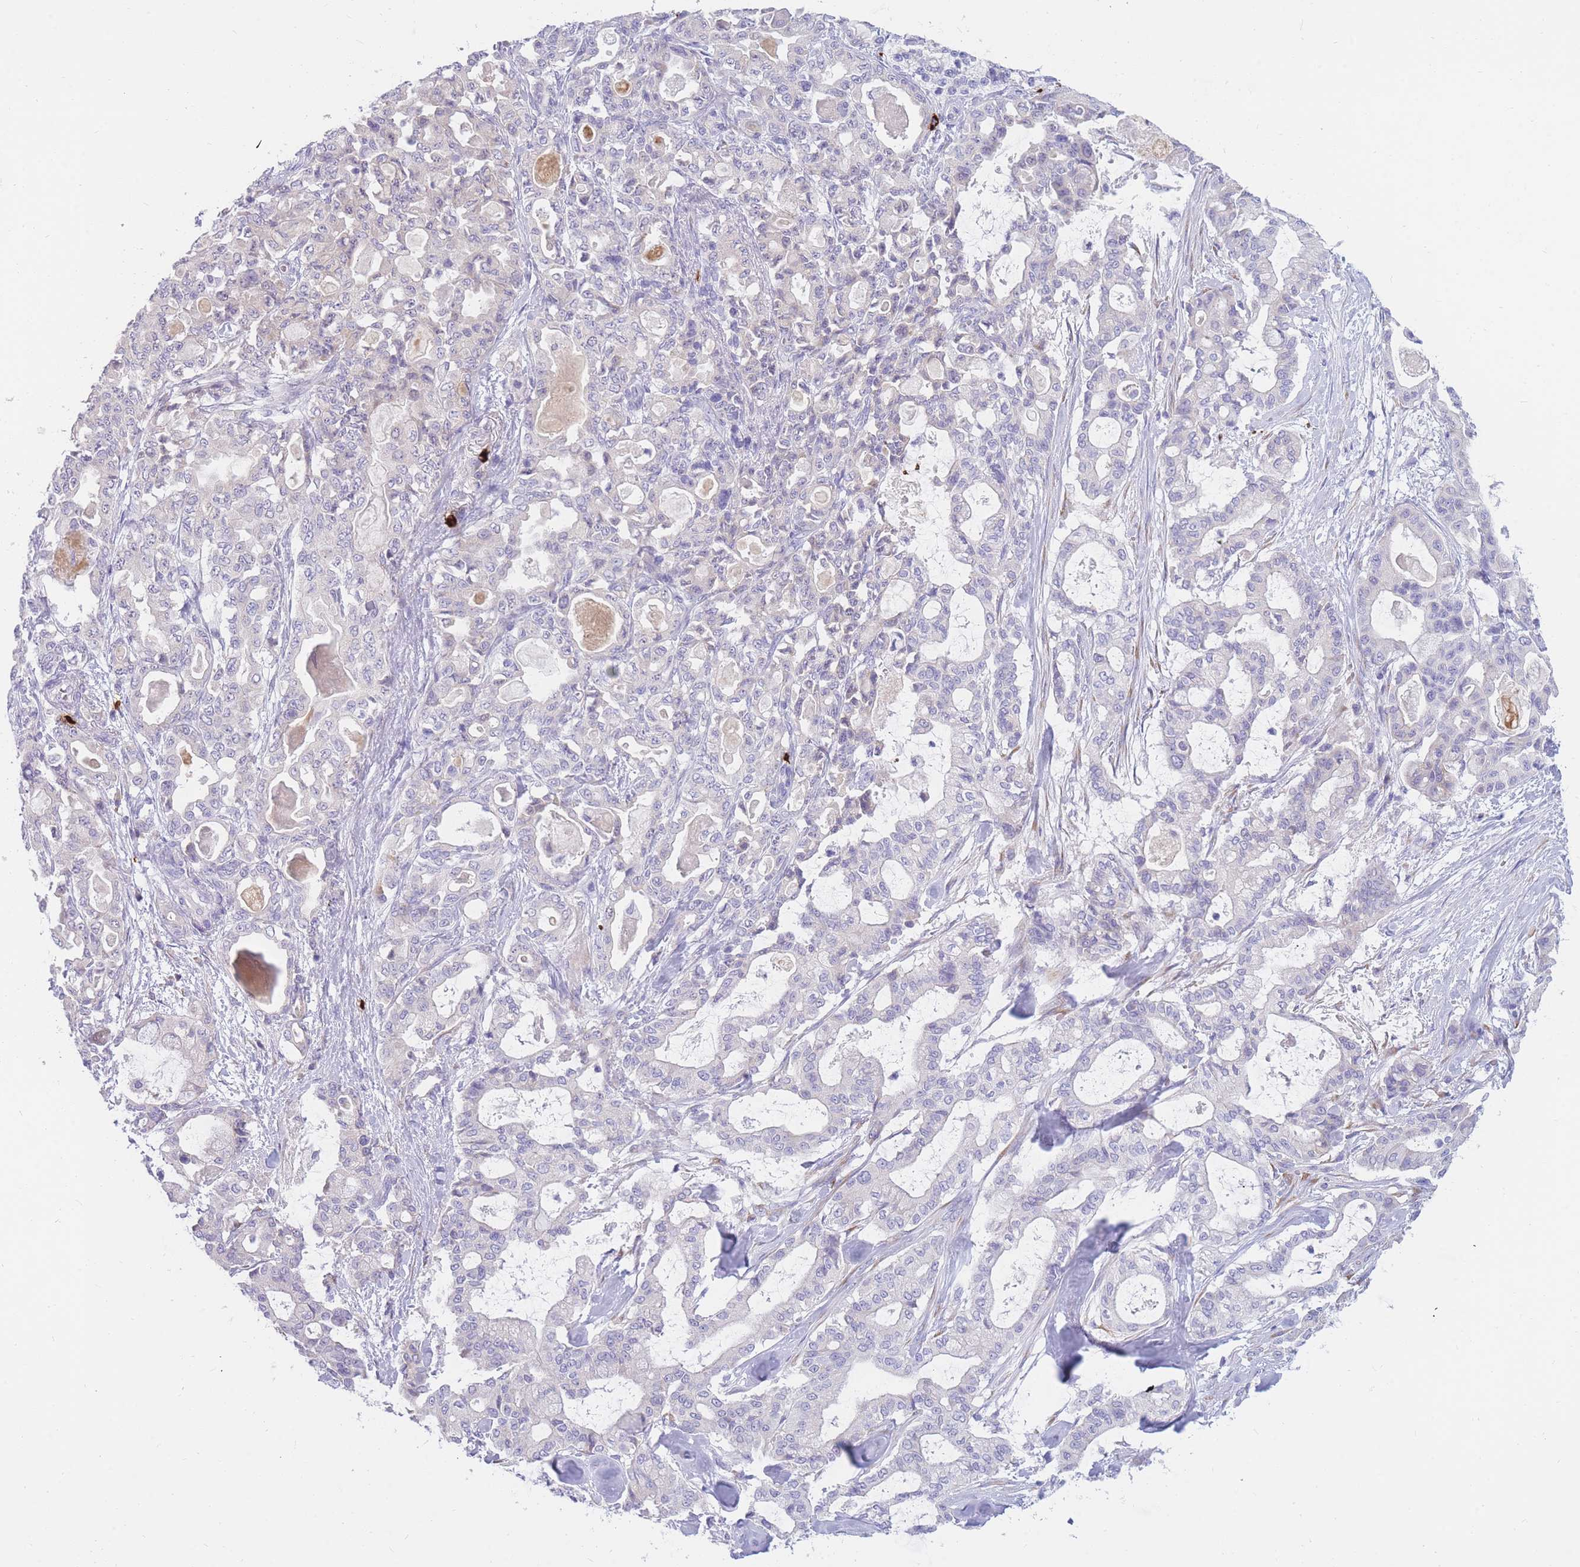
{"staining": {"intensity": "negative", "quantity": "none", "location": "none"}, "tissue": "pancreatic cancer", "cell_type": "Tumor cells", "image_type": "cancer", "snomed": [{"axis": "morphology", "description": "Adenocarcinoma, NOS"}, {"axis": "topography", "description": "Pancreas"}], "caption": "Tumor cells are negative for protein expression in human pancreatic adenocarcinoma.", "gene": "TPSD1", "patient": {"sex": "male", "age": 63}}